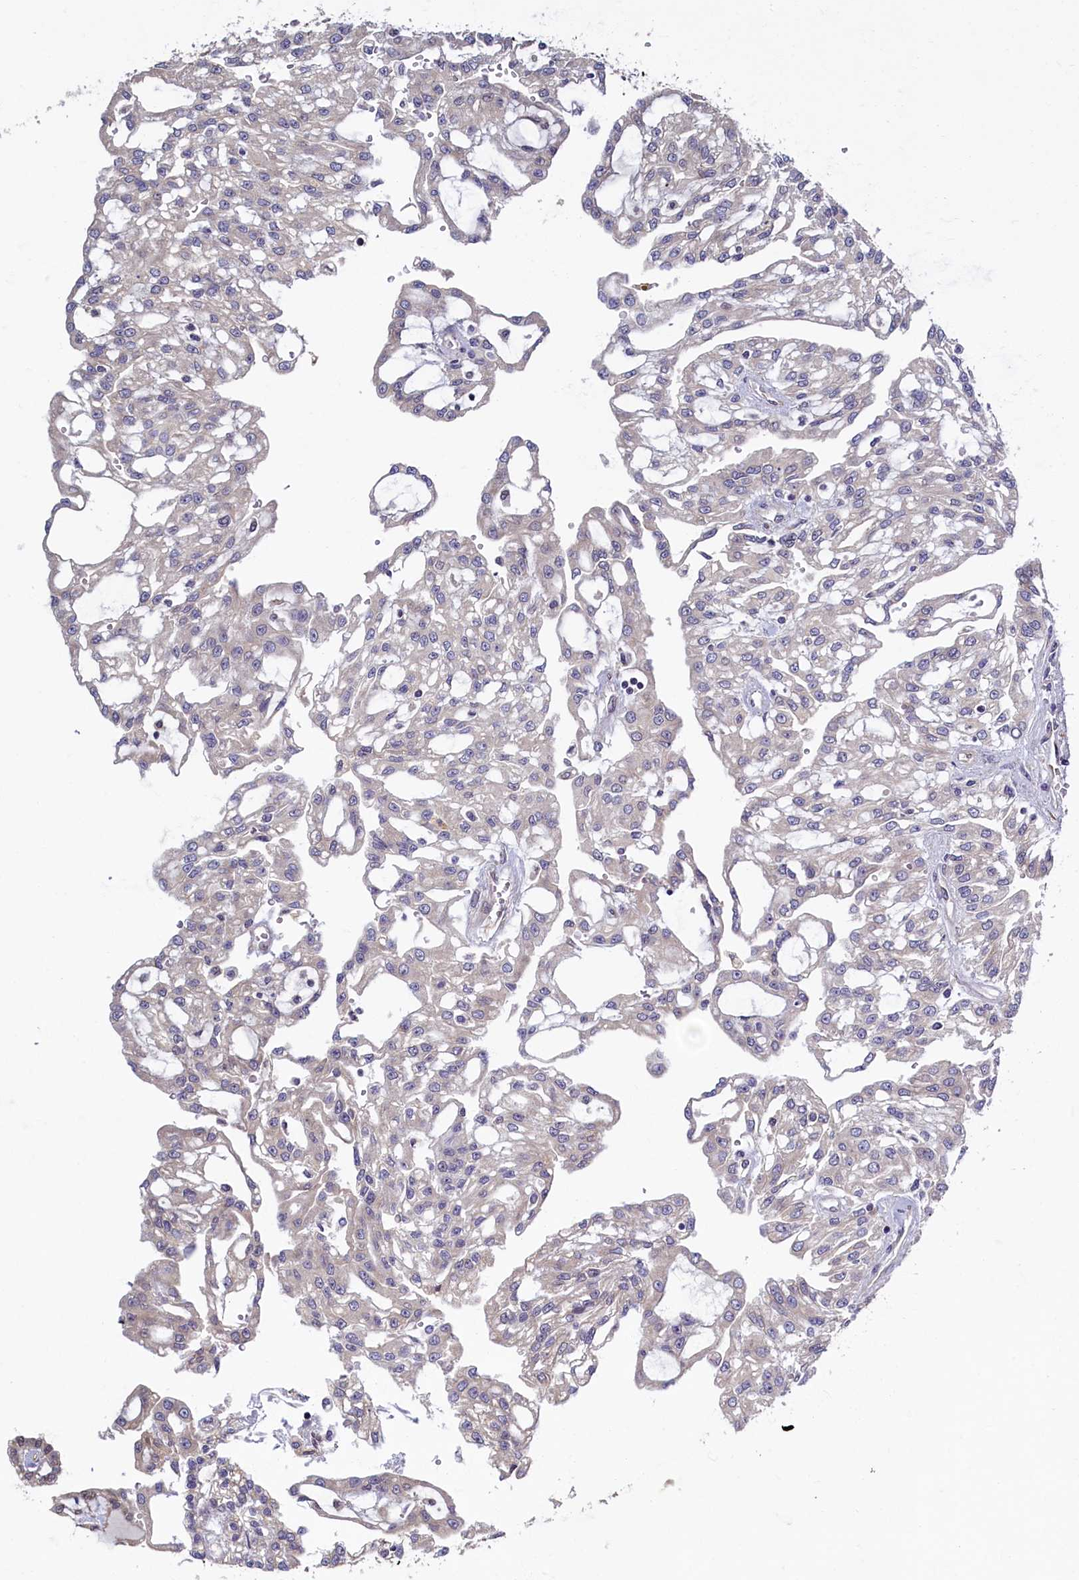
{"staining": {"intensity": "negative", "quantity": "none", "location": "none"}, "tissue": "renal cancer", "cell_type": "Tumor cells", "image_type": "cancer", "snomed": [{"axis": "morphology", "description": "Adenocarcinoma, NOS"}, {"axis": "topography", "description": "Kidney"}], "caption": "Immunohistochemistry of renal cancer (adenocarcinoma) reveals no positivity in tumor cells.", "gene": "SLC16A14", "patient": {"sex": "male", "age": 63}}